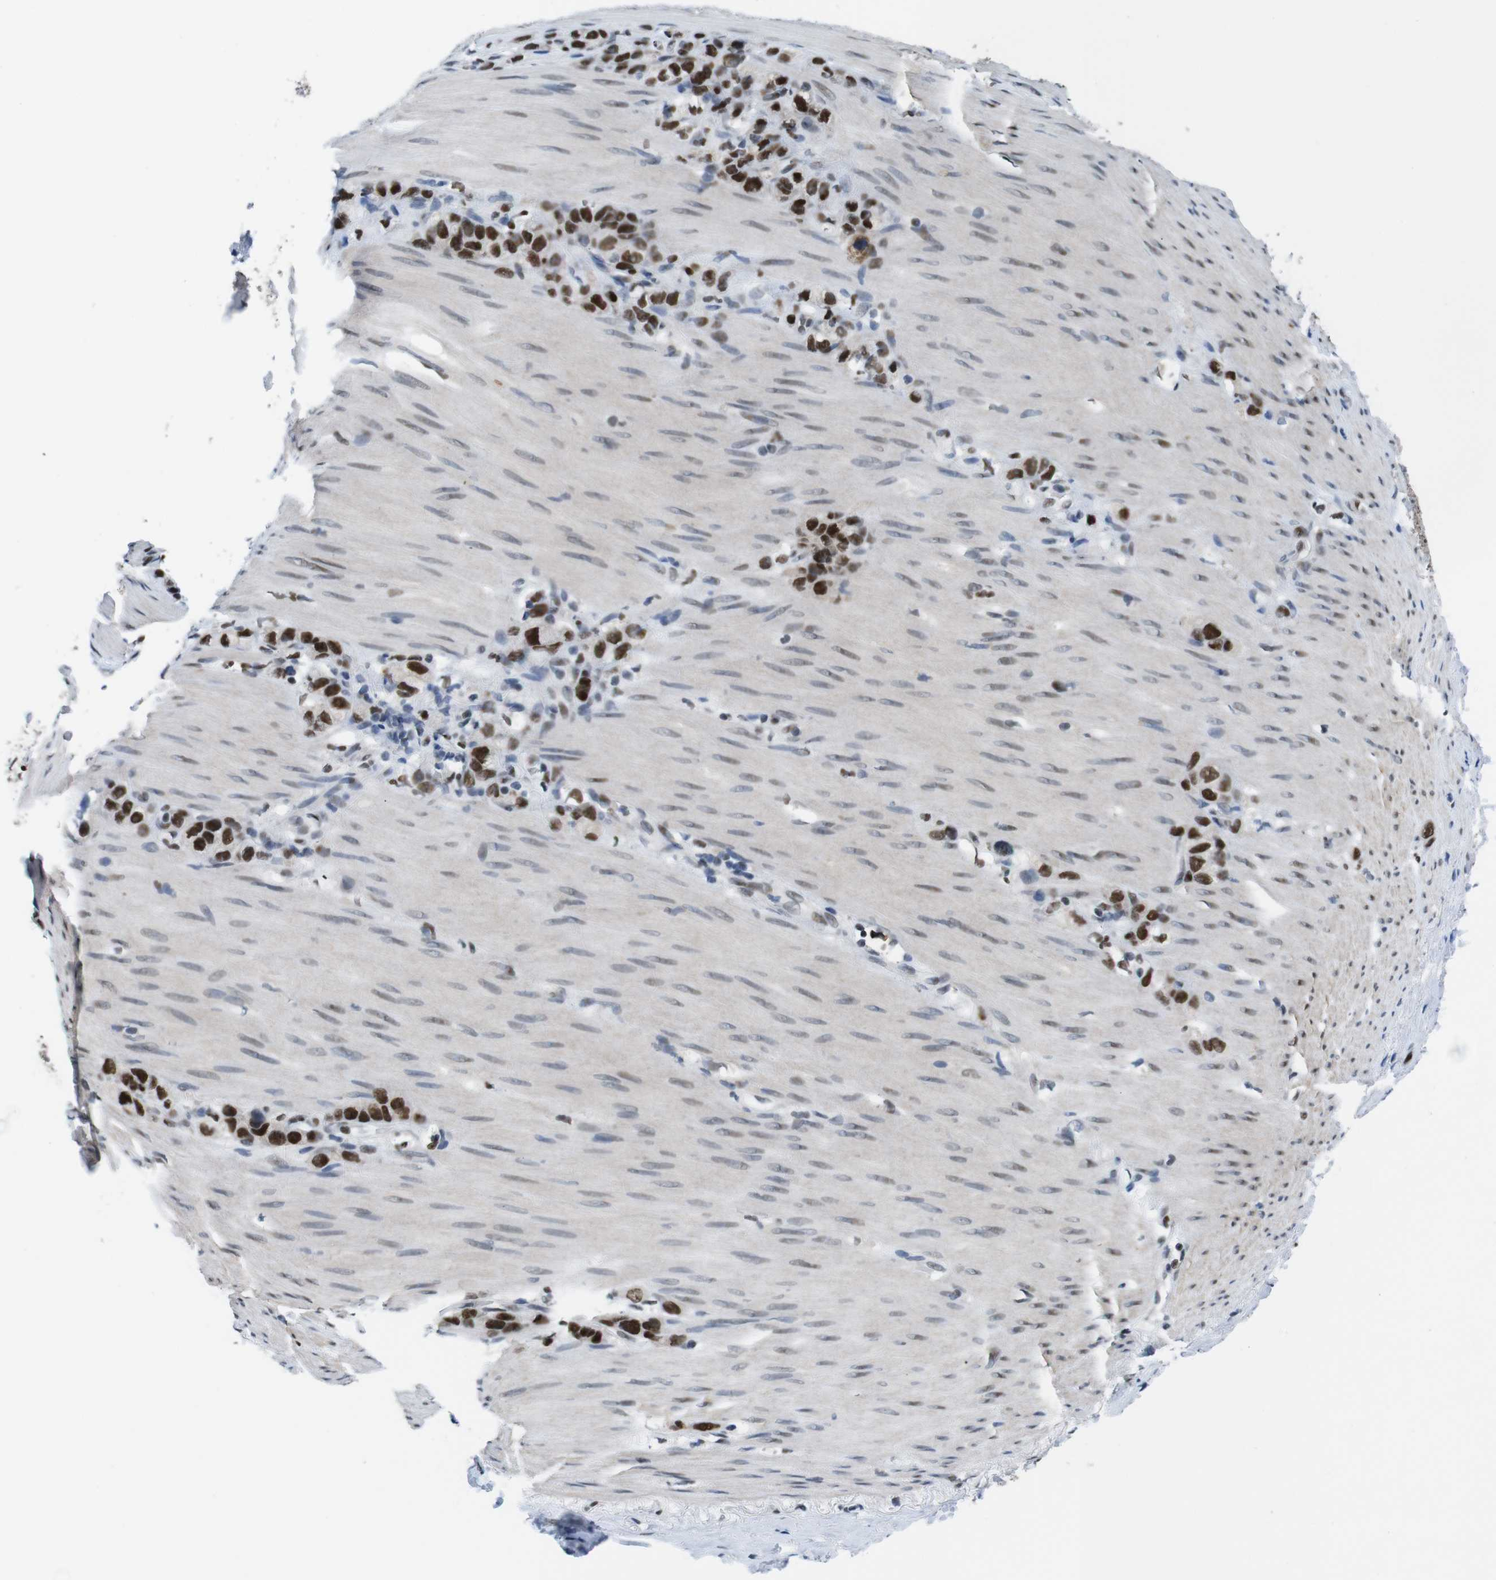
{"staining": {"intensity": "strong", "quantity": ">75%", "location": "nuclear"}, "tissue": "stomach cancer", "cell_type": "Tumor cells", "image_type": "cancer", "snomed": [{"axis": "morphology", "description": "Normal tissue, NOS"}, {"axis": "morphology", "description": "Adenocarcinoma, NOS"}, {"axis": "morphology", "description": "Adenocarcinoma, High grade"}, {"axis": "topography", "description": "Stomach, upper"}, {"axis": "topography", "description": "Stomach"}], "caption": "The photomicrograph demonstrates a brown stain indicating the presence of a protein in the nuclear of tumor cells in stomach adenocarcinoma.", "gene": "PSME3", "patient": {"sex": "female", "age": 65}}